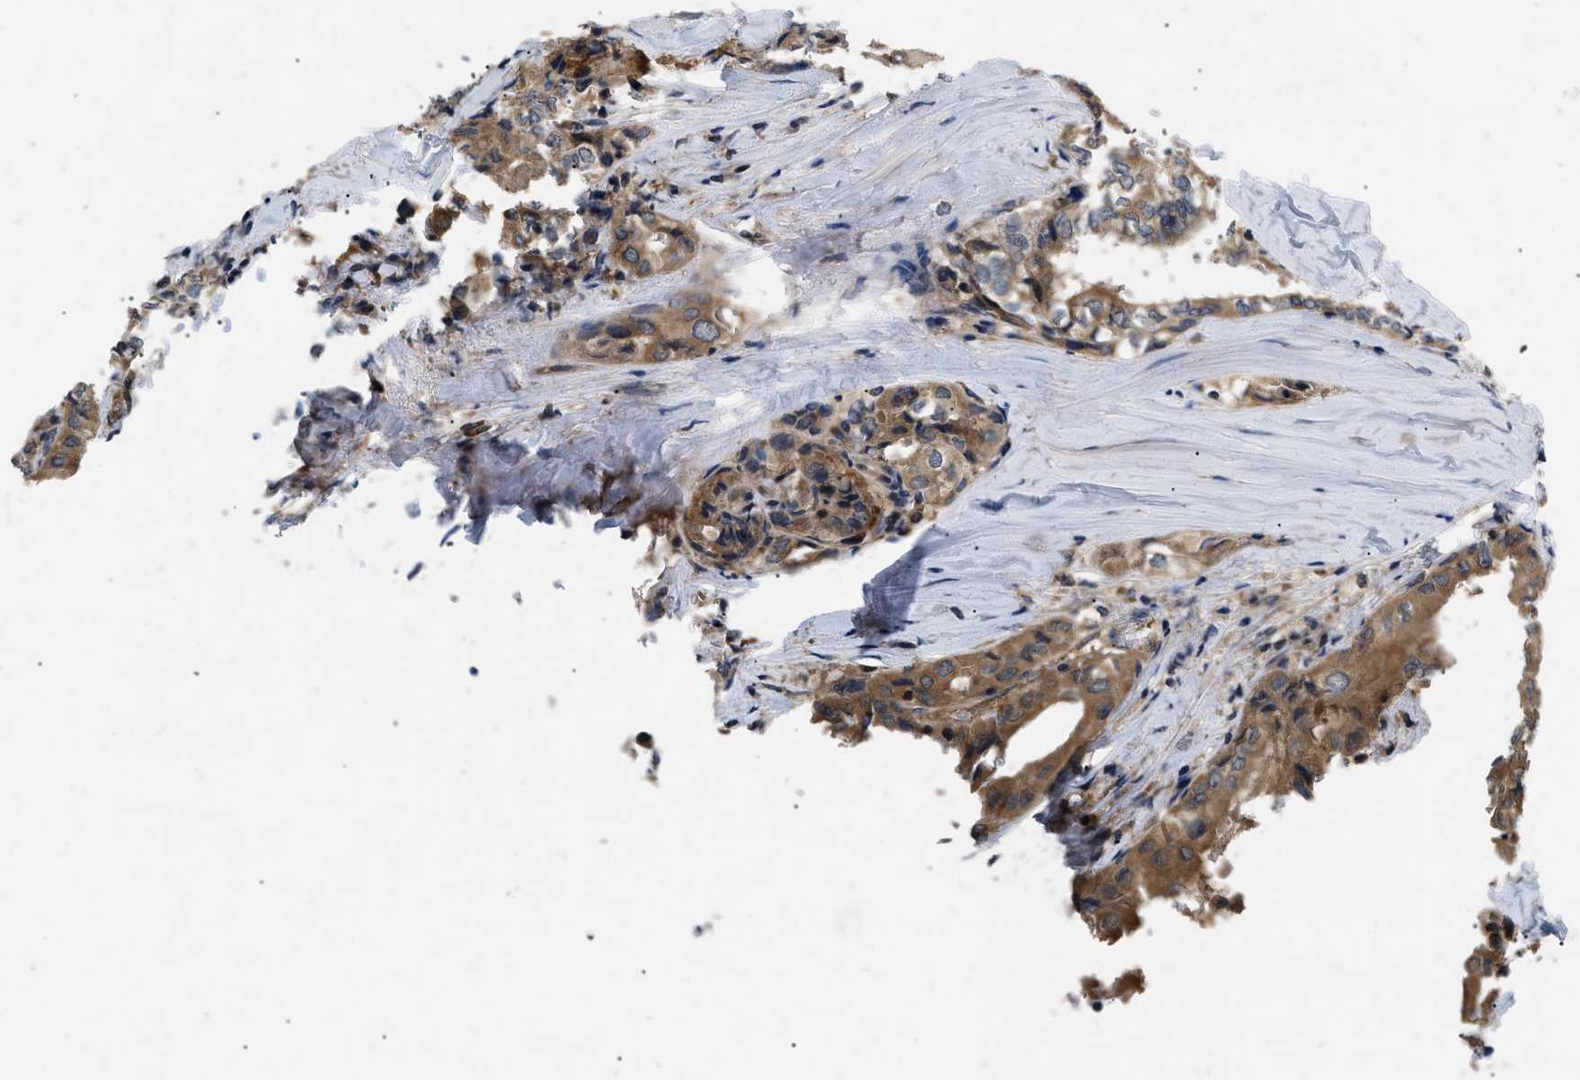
{"staining": {"intensity": "moderate", "quantity": ">75%", "location": "cytoplasmic/membranous"}, "tissue": "thyroid cancer", "cell_type": "Tumor cells", "image_type": "cancer", "snomed": [{"axis": "morphology", "description": "Papillary adenocarcinoma, NOS"}, {"axis": "topography", "description": "Thyroid gland"}], "caption": "The histopathology image displays a brown stain indicating the presence of a protein in the cytoplasmic/membranous of tumor cells in papillary adenocarcinoma (thyroid).", "gene": "HMGCR", "patient": {"sex": "female", "age": 42}}